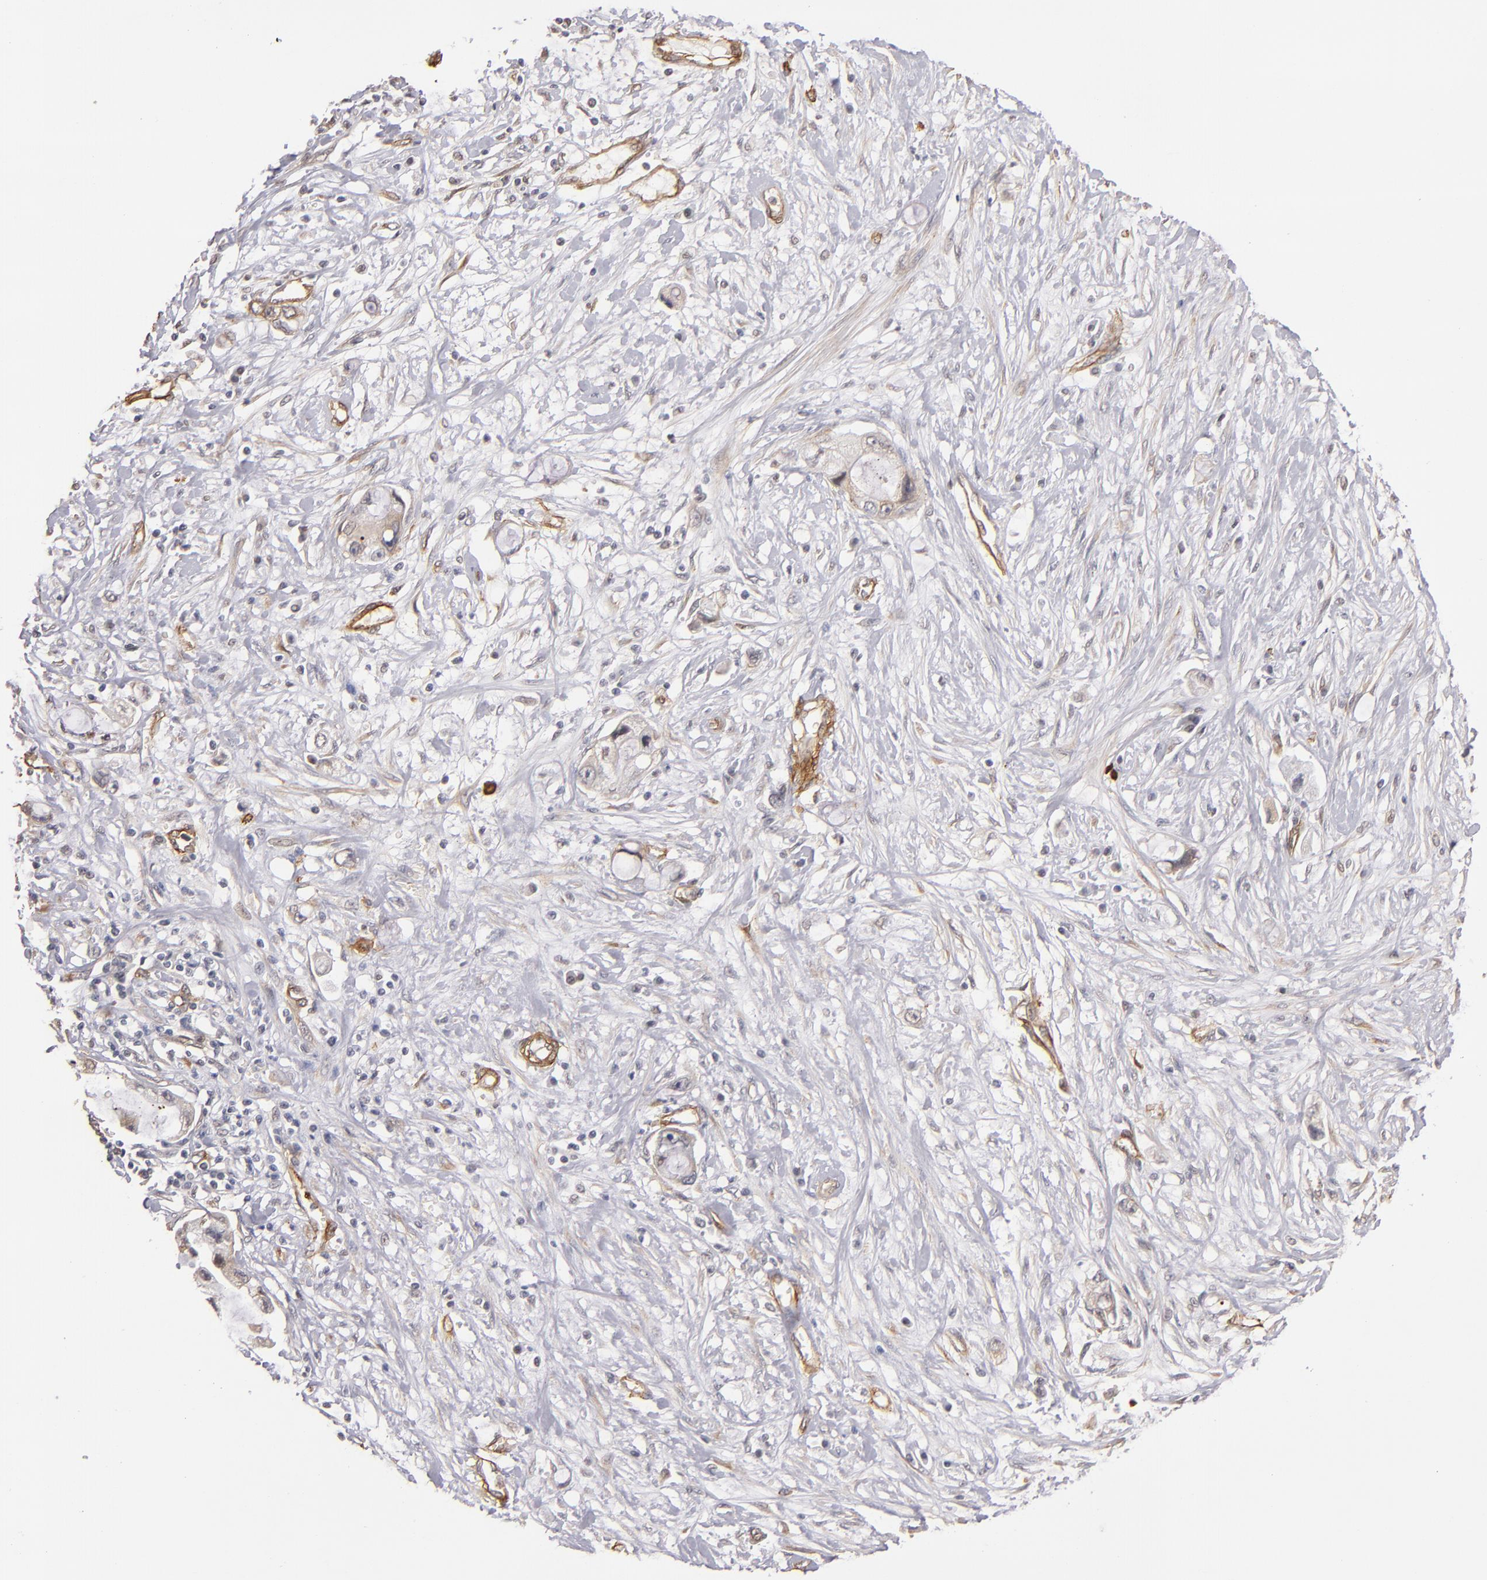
{"staining": {"intensity": "negative", "quantity": "none", "location": "none"}, "tissue": "pancreatic cancer", "cell_type": "Tumor cells", "image_type": "cancer", "snomed": [{"axis": "morphology", "description": "Adenocarcinoma, NOS"}, {"axis": "topography", "description": "Pancreas"}, {"axis": "topography", "description": "Stomach, upper"}], "caption": "The histopathology image demonstrates no significant positivity in tumor cells of pancreatic adenocarcinoma. (DAB immunohistochemistry with hematoxylin counter stain).", "gene": "LAMC1", "patient": {"sex": "male", "age": 77}}